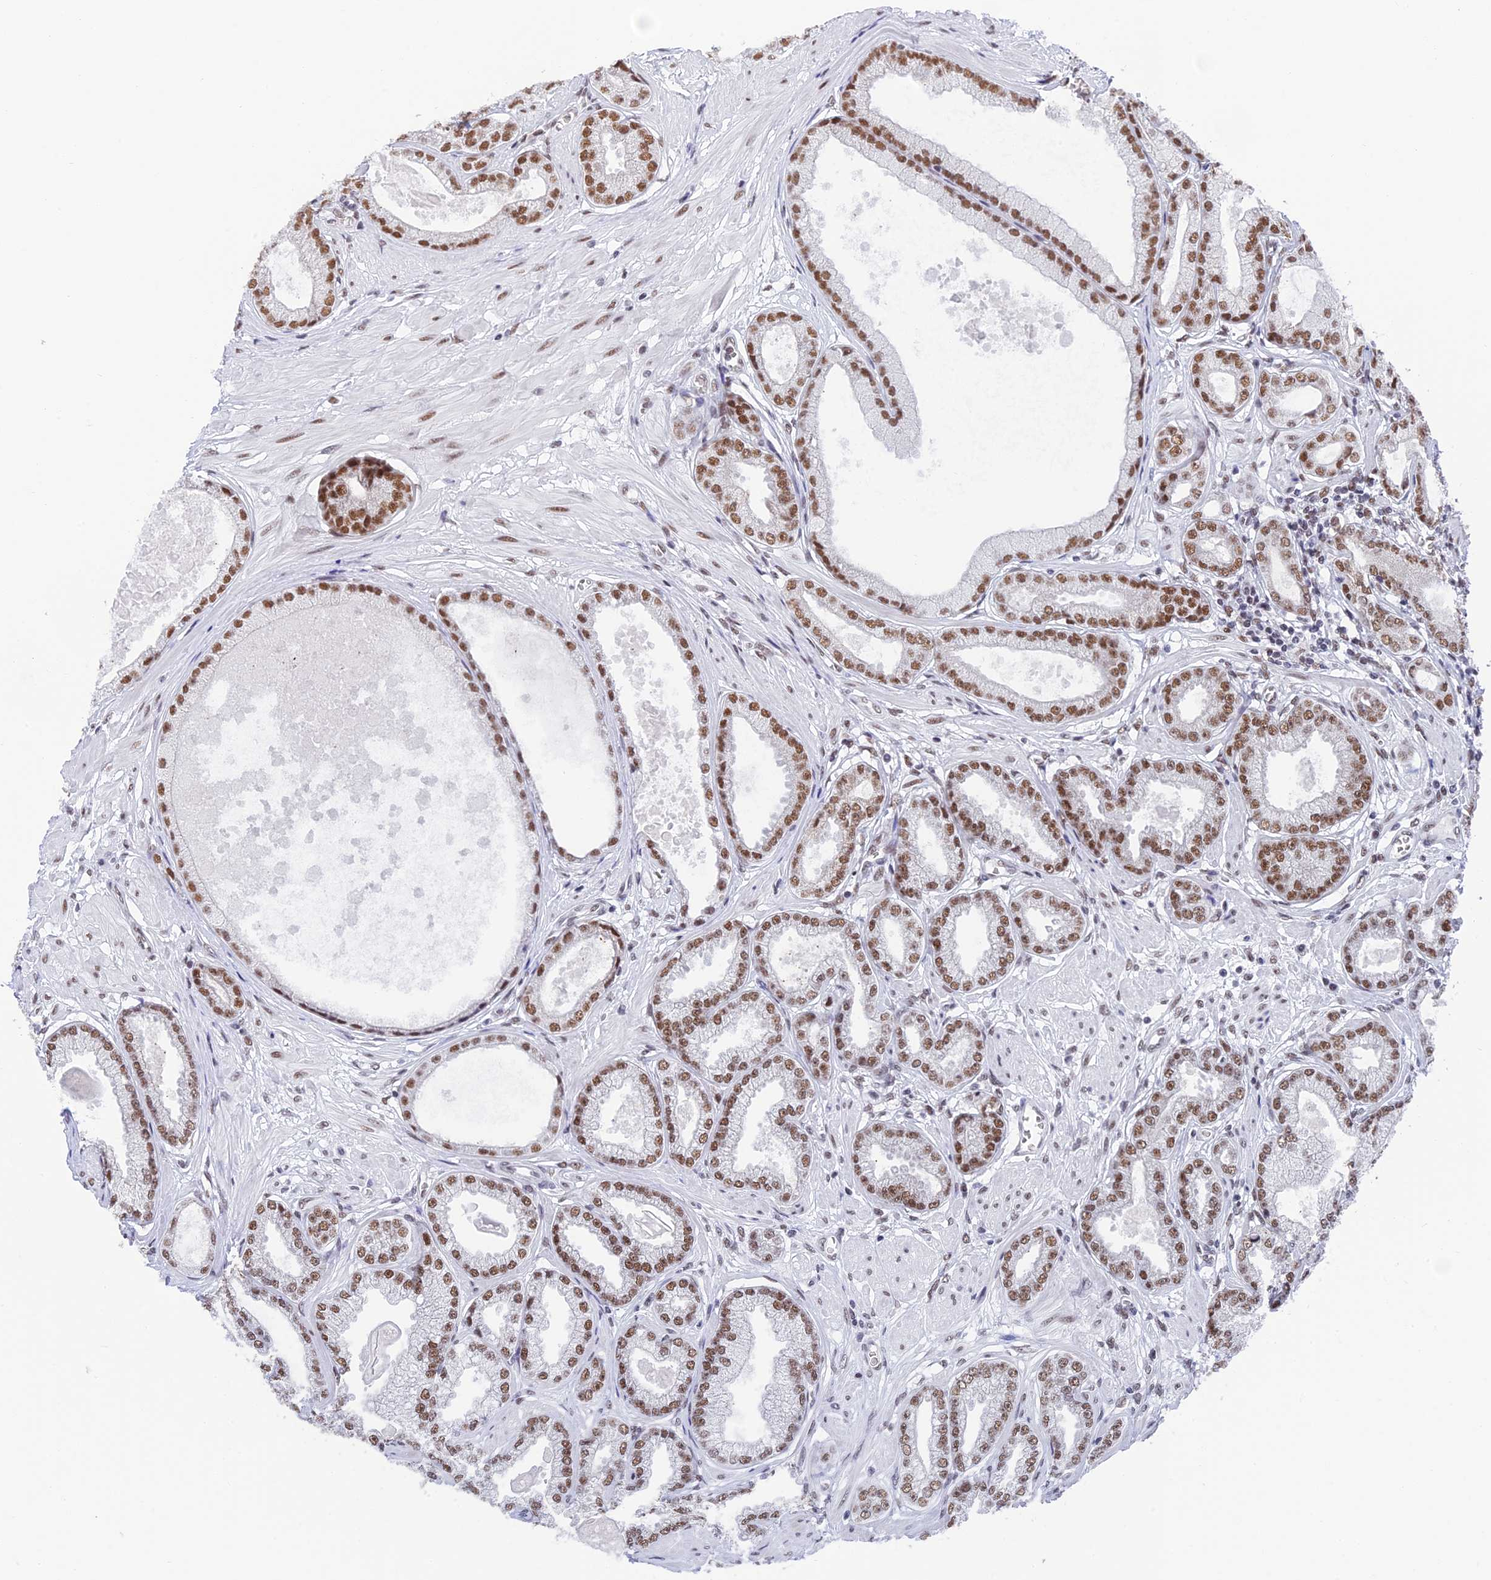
{"staining": {"intensity": "moderate", "quantity": "25%-75%", "location": "nuclear"}, "tissue": "prostate cancer", "cell_type": "Tumor cells", "image_type": "cancer", "snomed": [{"axis": "morphology", "description": "Adenocarcinoma, Low grade"}, {"axis": "topography", "description": "Prostate"}], "caption": "Protein analysis of prostate cancer tissue exhibits moderate nuclear staining in about 25%-75% of tumor cells.", "gene": "EEF1AKMT3", "patient": {"sex": "male", "age": 64}}